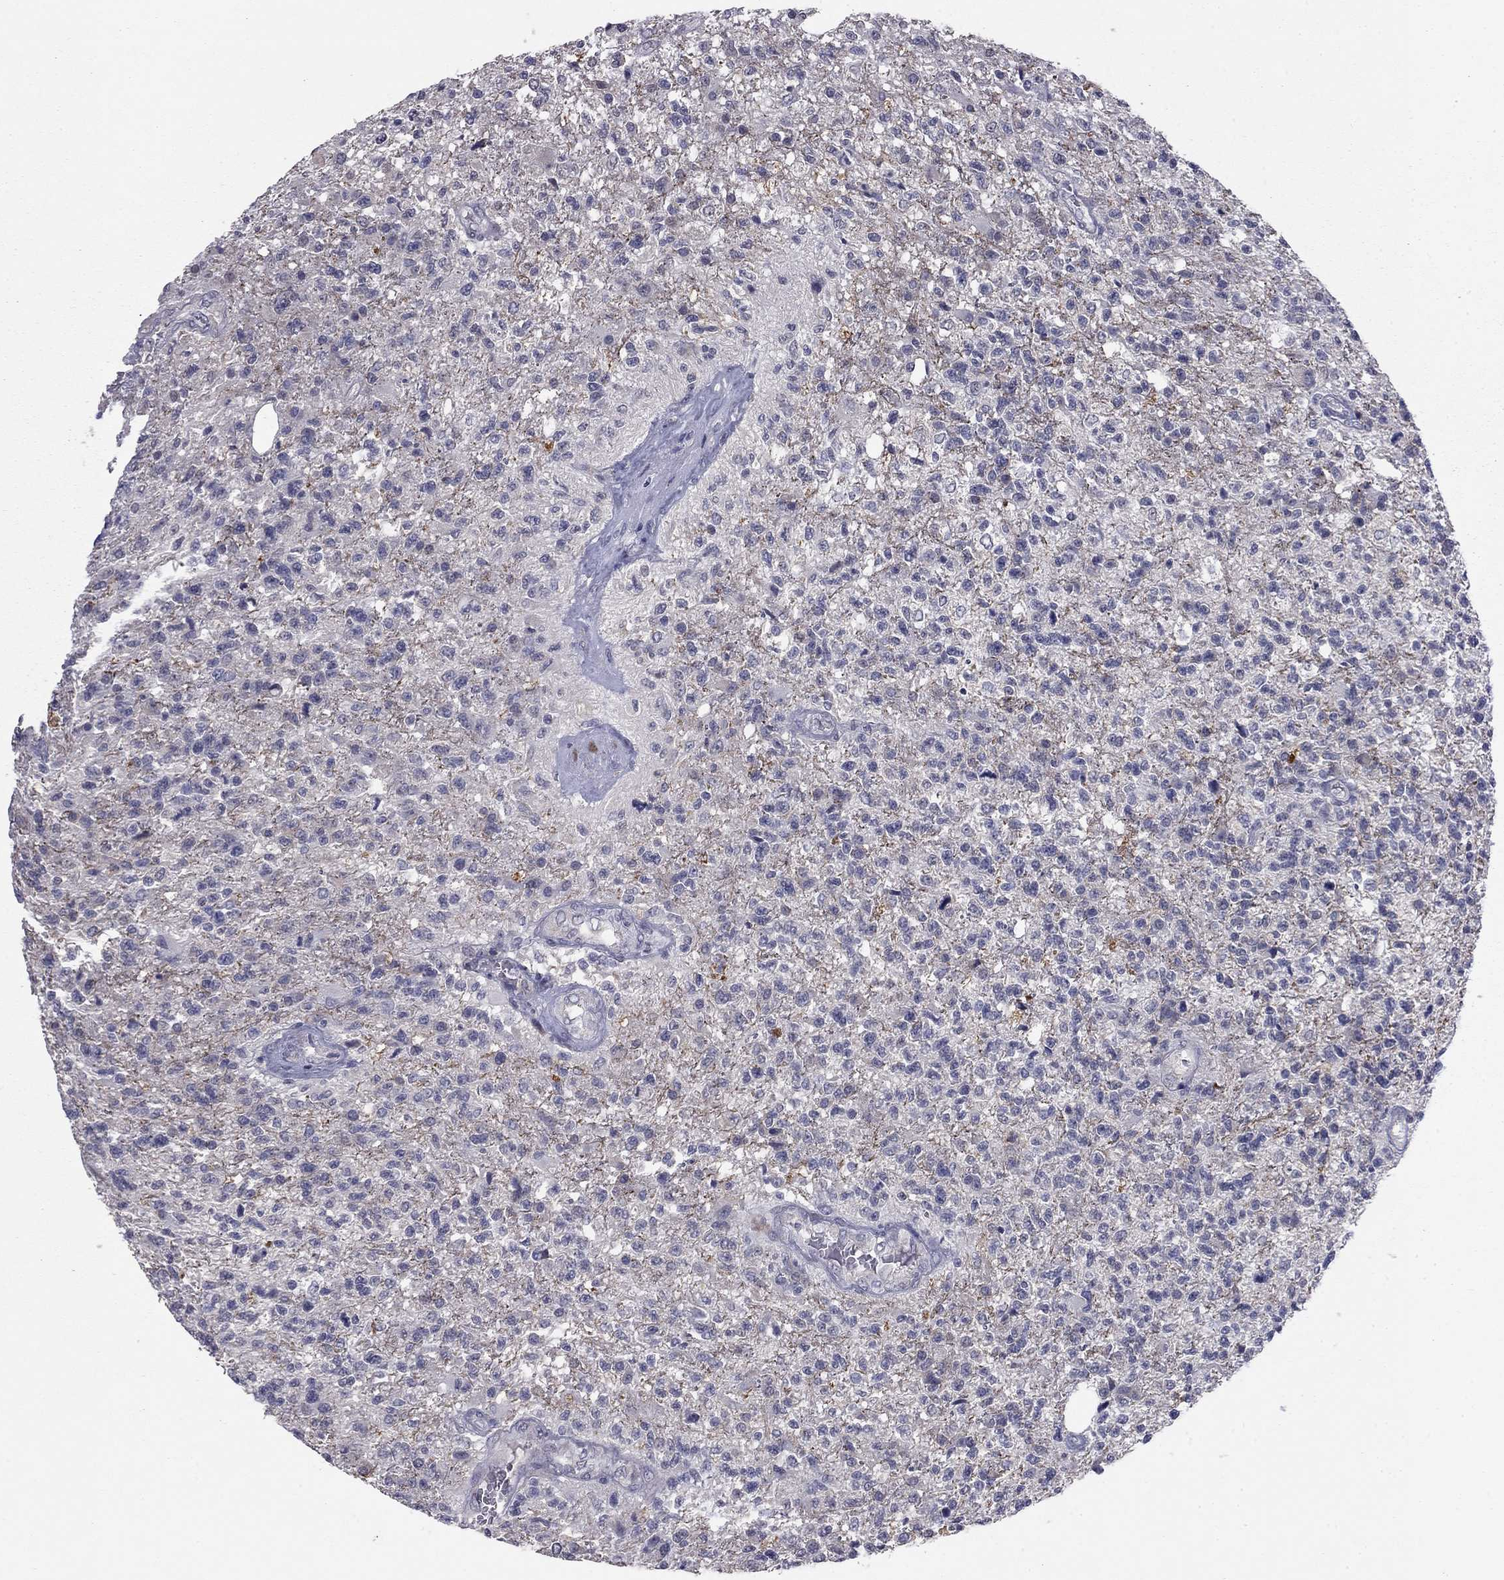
{"staining": {"intensity": "negative", "quantity": "none", "location": "none"}, "tissue": "glioma", "cell_type": "Tumor cells", "image_type": "cancer", "snomed": [{"axis": "morphology", "description": "Glioma, malignant, High grade"}, {"axis": "topography", "description": "Brain"}], "caption": "IHC histopathology image of glioma stained for a protein (brown), which reveals no expression in tumor cells.", "gene": "PRRT2", "patient": {"sex": "male", "age": 56}}